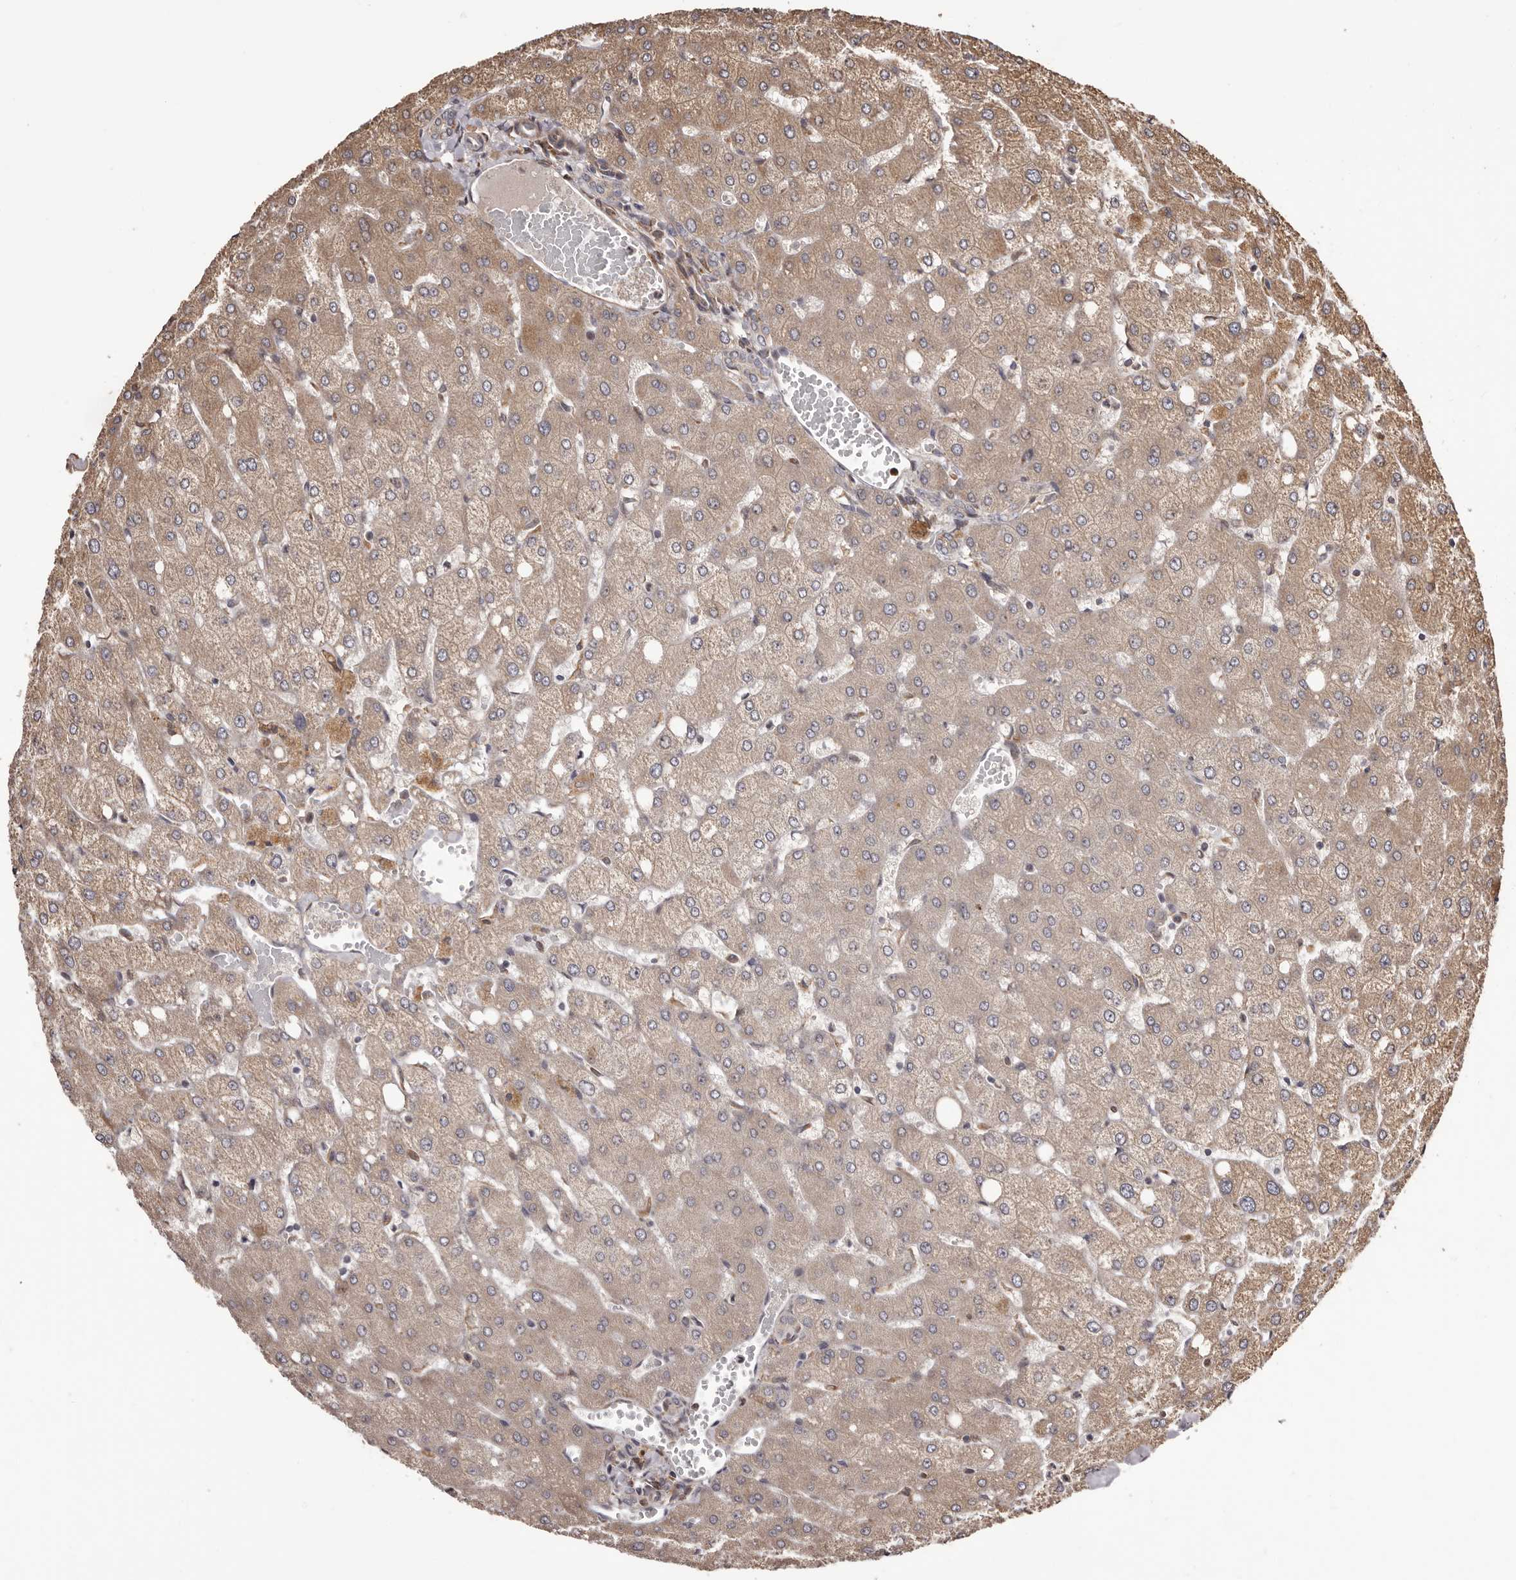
{"staining": {"intensity": "moderate", "quantity": "25%-75%", "location": "cytoplasmic/membranous"}, "tissue": "liver", "cell_type": "Cholangiocytes", "image_type": "normal", "snomed": [{"axis": "morphology", "description": "Normal tissue, NOS"}, {"axis": "topography", "description": "Liver"}], "caption": "Brown immunohistochemical staining in normal human liver displays moderate cytoplasmic/membranous expression in approximately 25%-75% of cholangiocytes. The staining is performed using DAB brown chromogen to label protein expression. The nuclei are counter-stained blue using hematoxylin.", "gene": "ZCCHC7", "patient": {"sex": "female", "age": 54}}